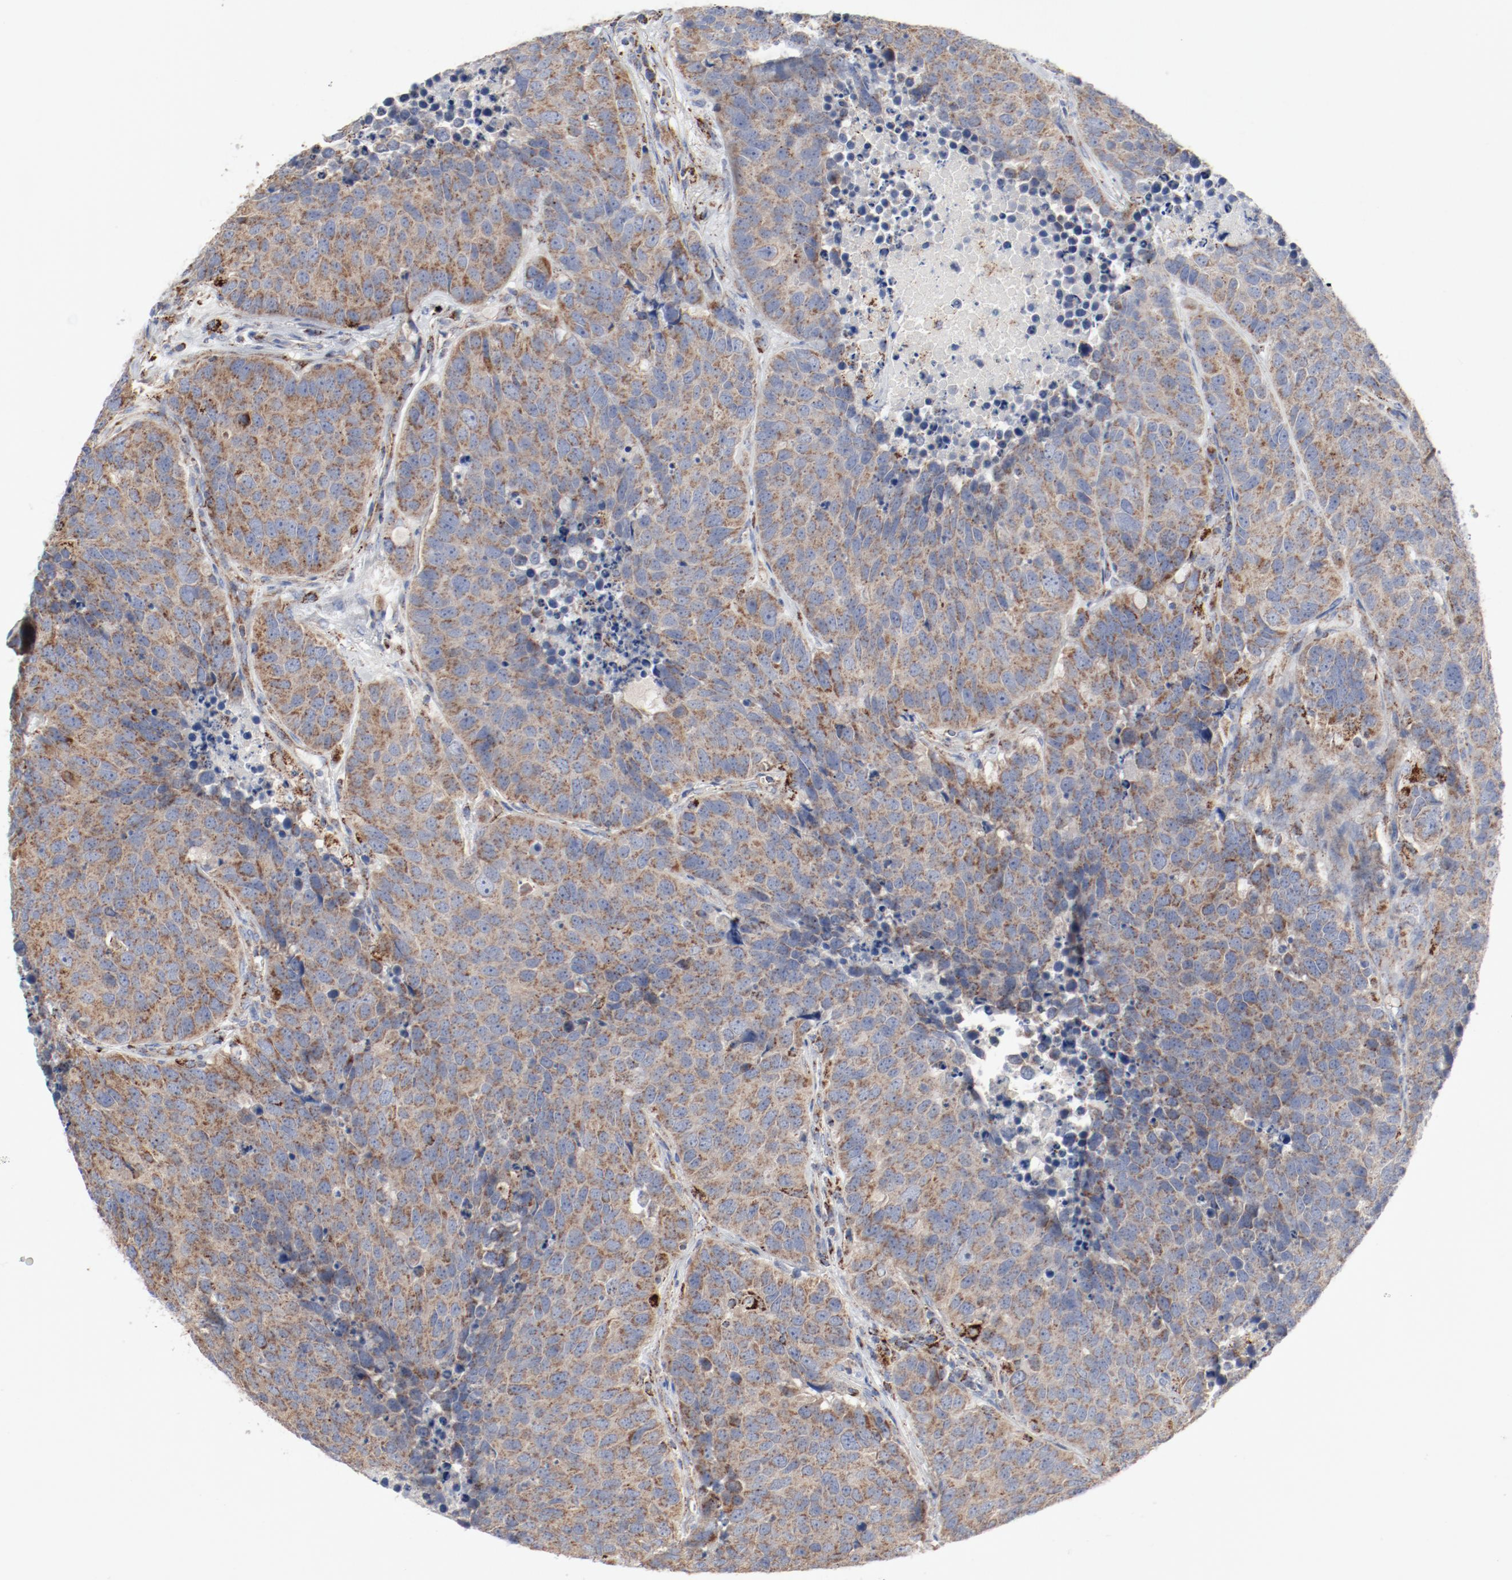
{"staining": {"intensity": "weak", "quantity": ">75%", "location": "cytoplasmic/membranous"}, "tissue": "carcinoid", "cell_type": "Tumor cells", "image_type": "cancer", "snomed": [{"axis": "morphology", "description": "Carcinoid, malignant, NOS"}, {"axis": "topography", "description": "Lung"}], "caption": "Human carcinoid stained with a protein marker shows weak staining in tumor cells.", "gene": "SETD3", "patient": {"sex": "male", "age": 60}}